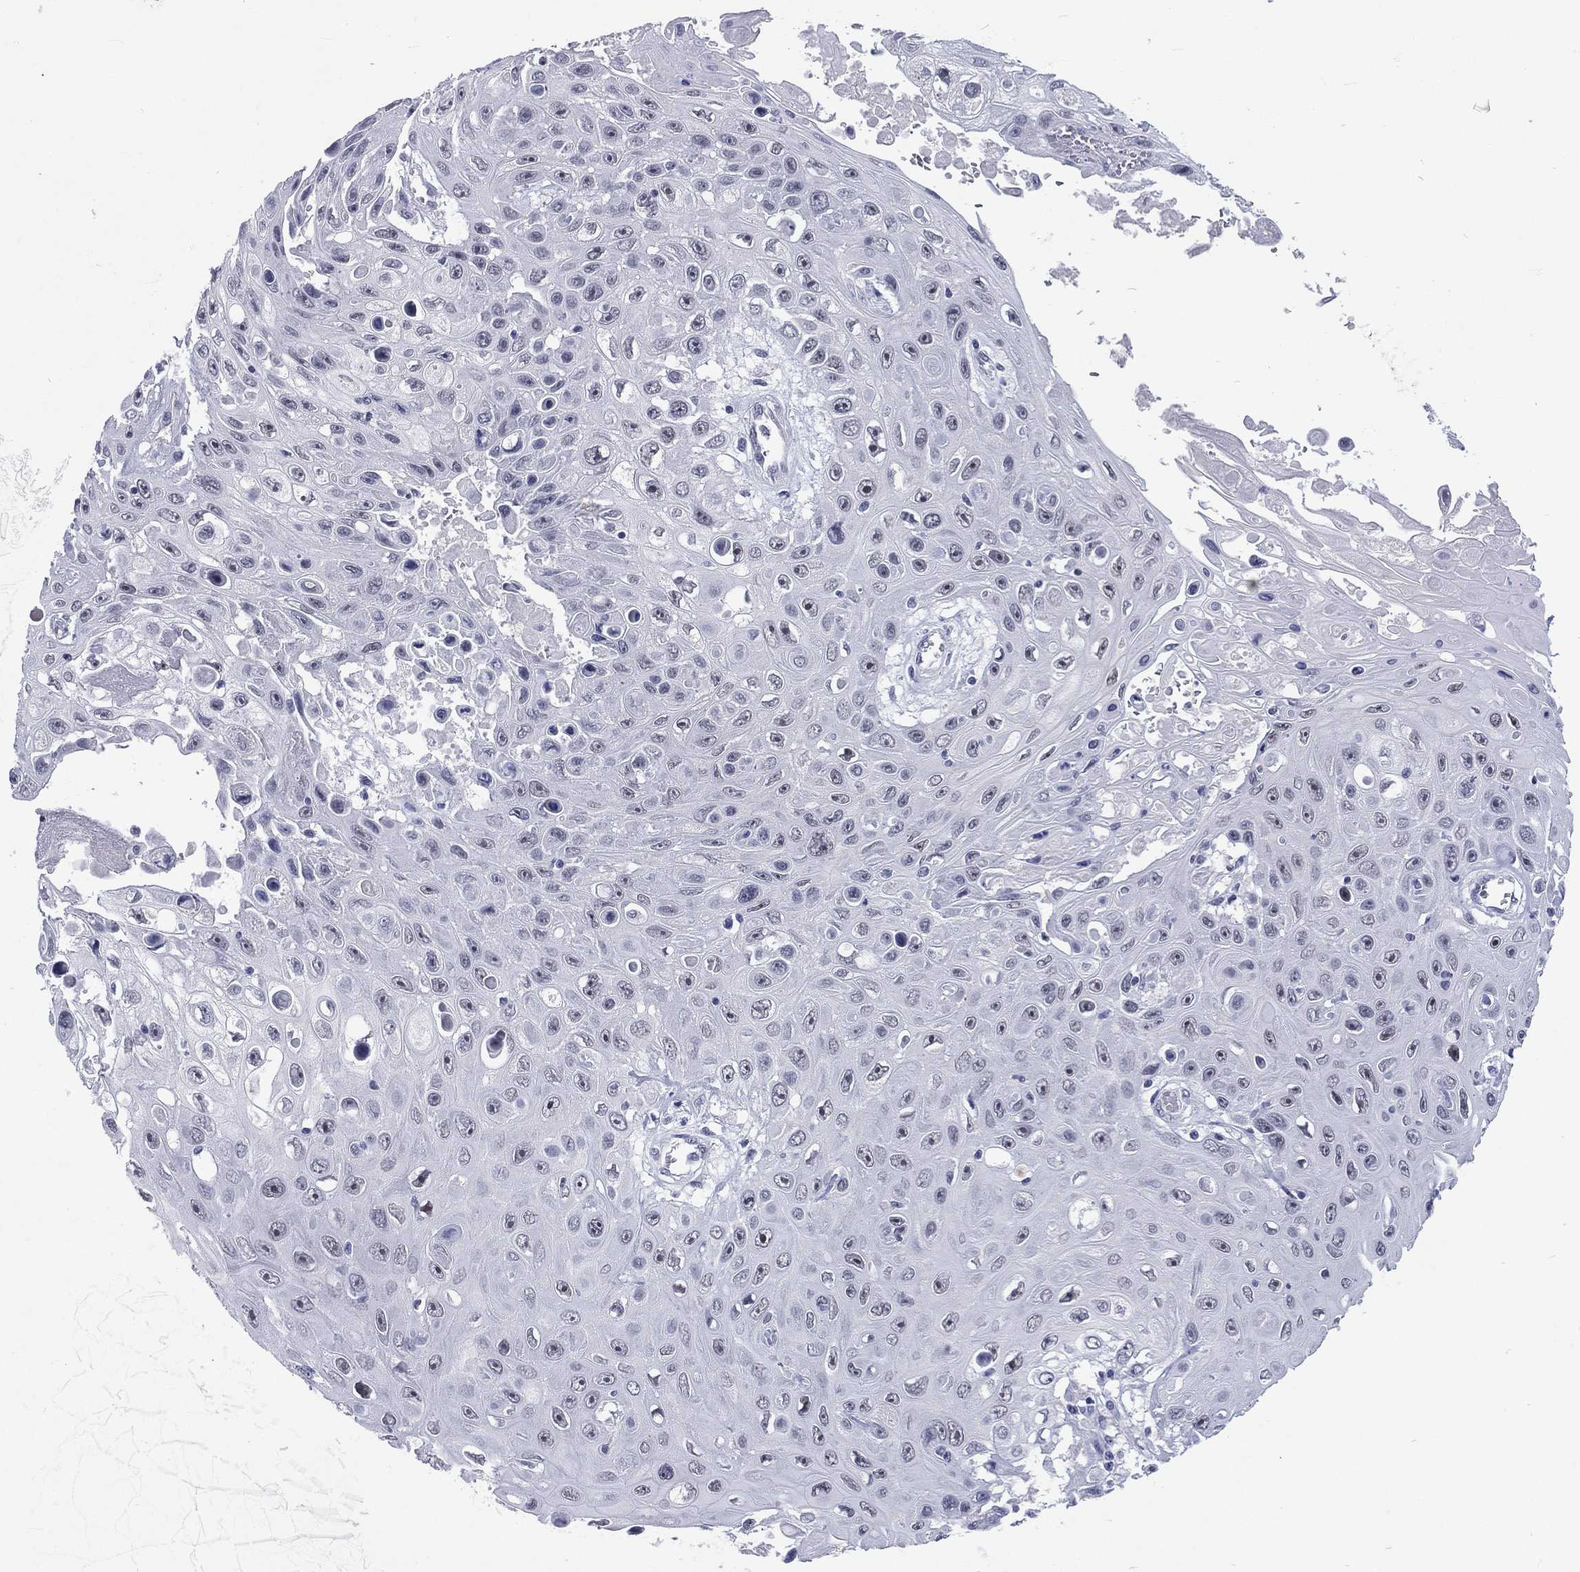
{"staining": {"intensity": "negative", "quantity": "none", "location": "none"}, "tissue": "skin cancer", "cell_type": "Tumor cells", "image_type": "cancer", "snomed": [{"axis": "morphology", "description": "Squamous cell carcinoma, NOS"}, {"axis": "topography", "description": "Skin"}], "caption": "Squamous cell carcinoma (skin) was stained to show a protein in brown. There is no significant expression in tumor cells.", "gene": "SSX1", "patient": {"sex": "male", "age": 82}}